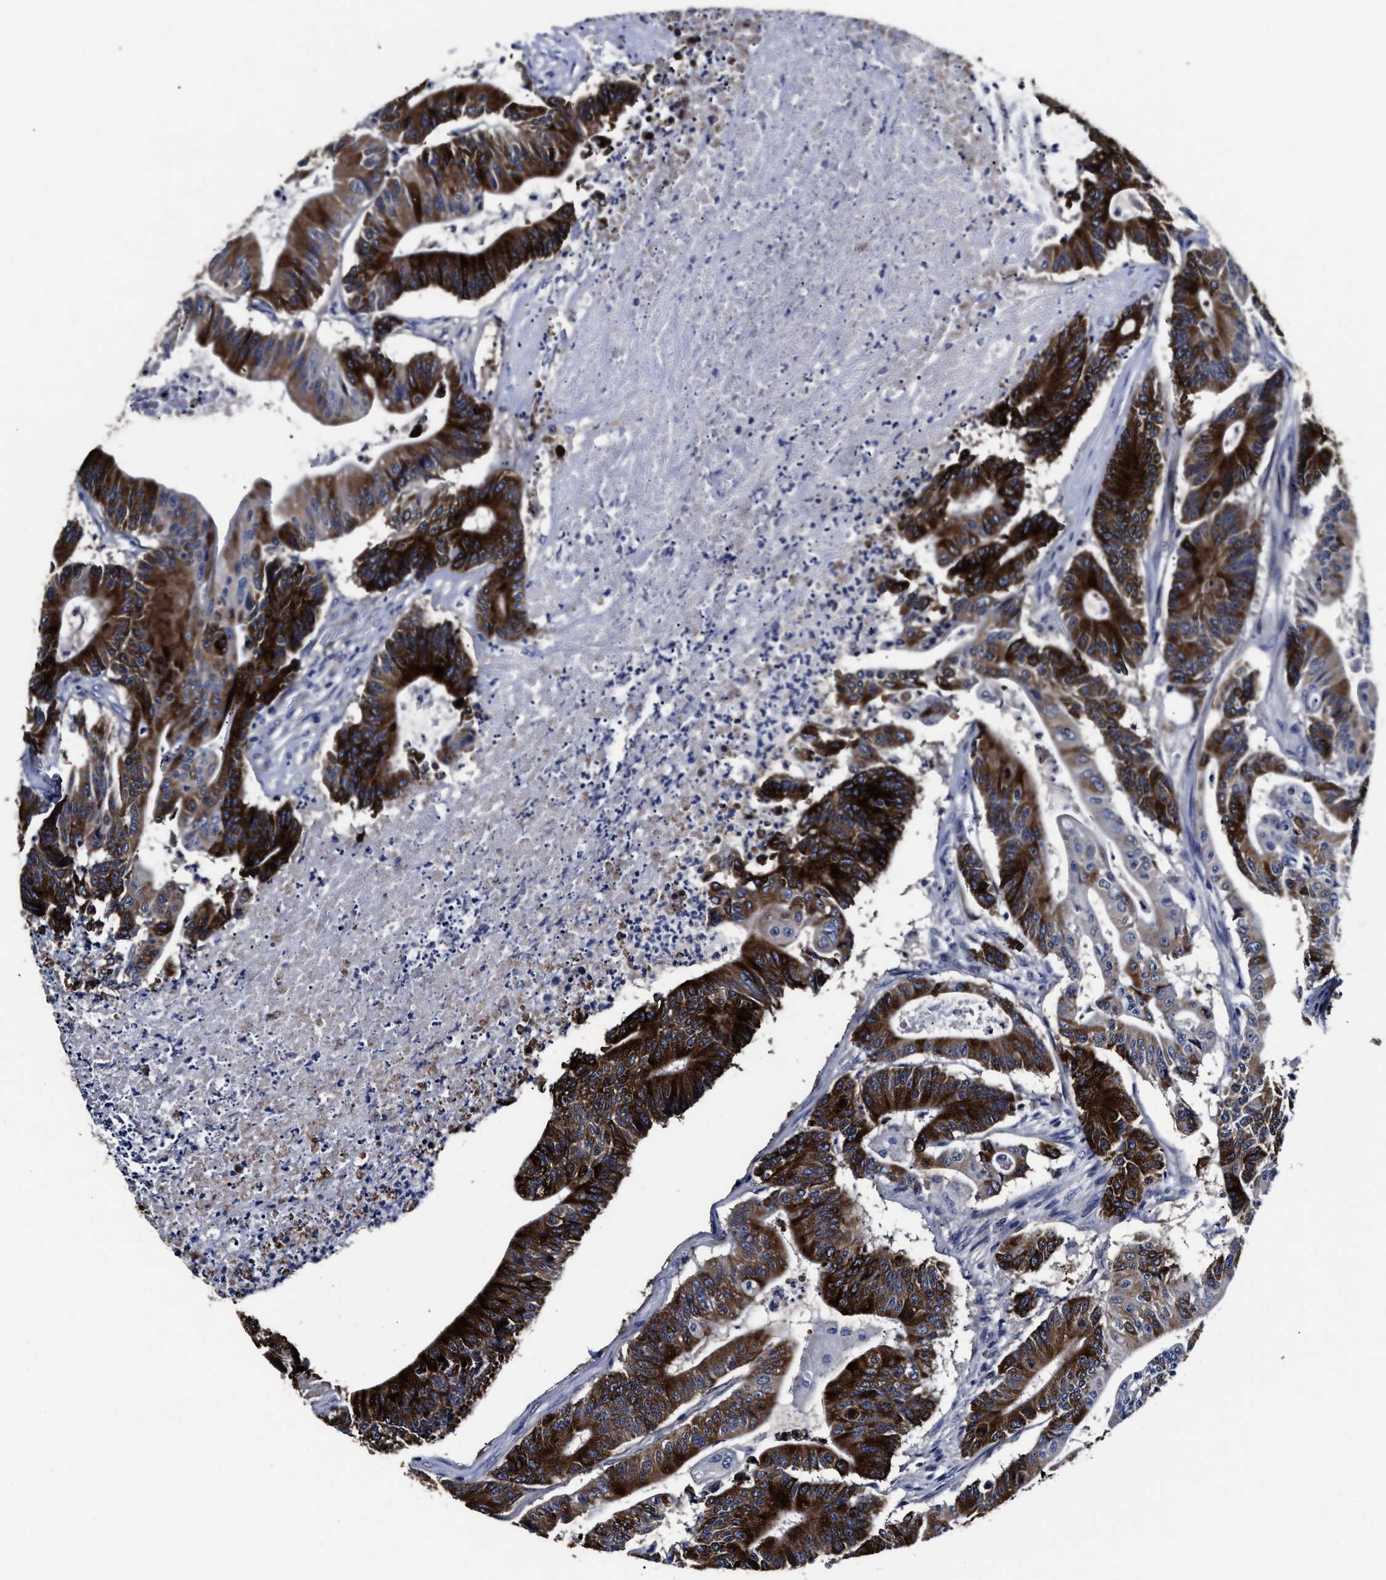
{"staining": {"intensity": "strong", "quantity": ">75%", "location": "cytoplasmic/membranous"}, "tissue": "colorectal cancer", "cell_type": "Tumor cells", "image_type": "cancer", "snomed": [{"axis": "morphology", "description": "Adenocarcinoma, NOS"}, {"axis": "topography", "description": "Colon"}], "caption": "An IHC histopathology image of tumor tissue is shown. Protein staining in brown highlights strong cytoplasmic/membranous positivity in colorectal cancer (adenocarcinoma) within tumor cells.", "gene": "OLFML2A", "patient": {"sex": "female", "age": 84}}